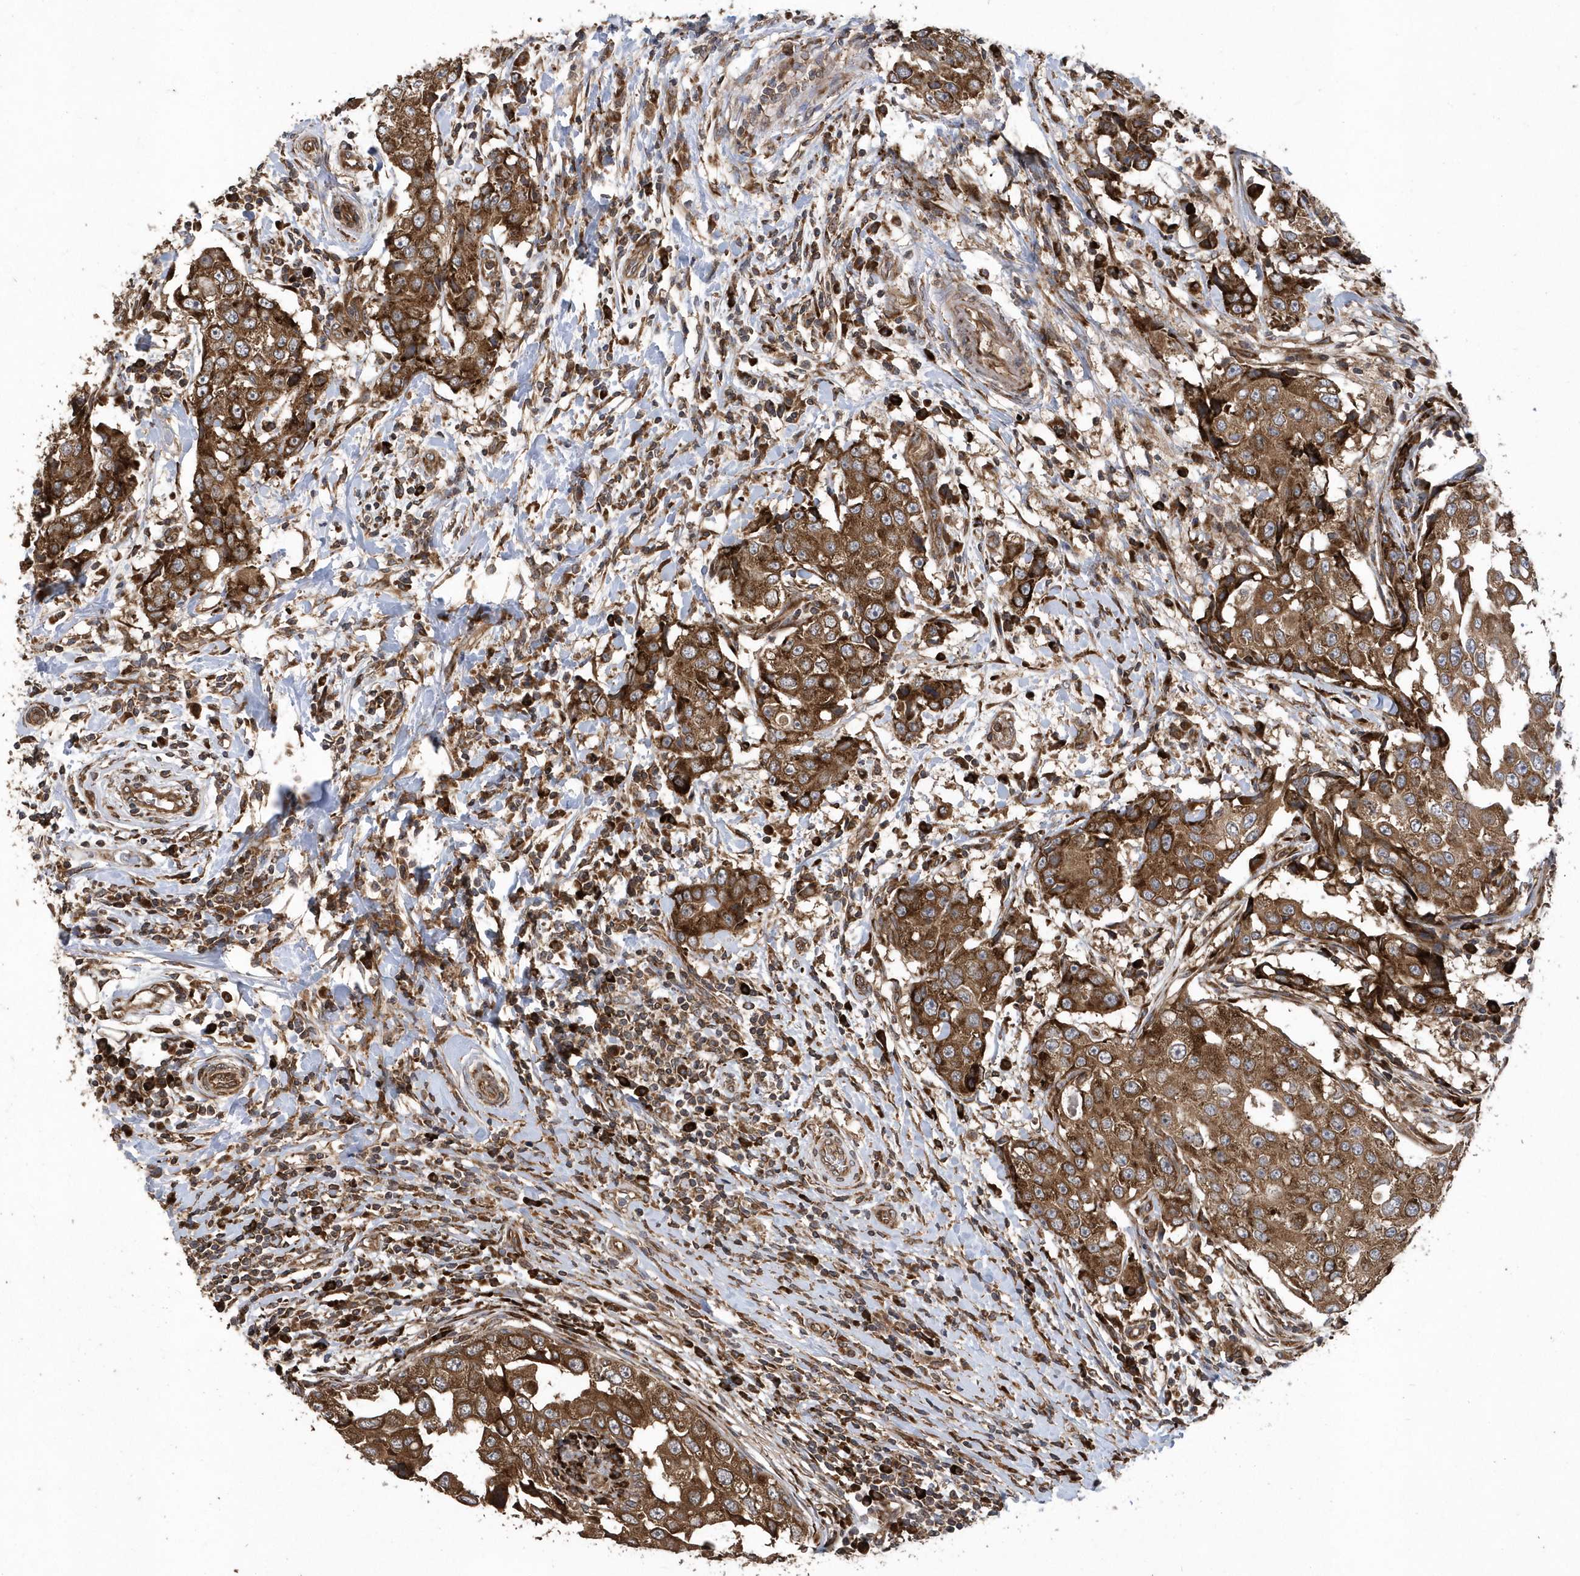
{"staining": {"intensity": "strong", "quantity": ">75%", "location": "cytoplasmic/membranous"}, "tissue": "breast cancer", "cell_type": "Tumor cells", "image_type": "cancer", "snomed": [{"axis": "morphology", "description": "Duct carcinoma"}, {"axis": "topography", "description": "Breast"}], "caption": "A high-resolution micrograph shows IHC staining of intraductal carcinoma (breast), which reveals strong cytoplasmic/membranous positivity in approximately >75% of tumor cells.", "gene": "WASHC5", "patient": {"sex": "female", "age": 27}}